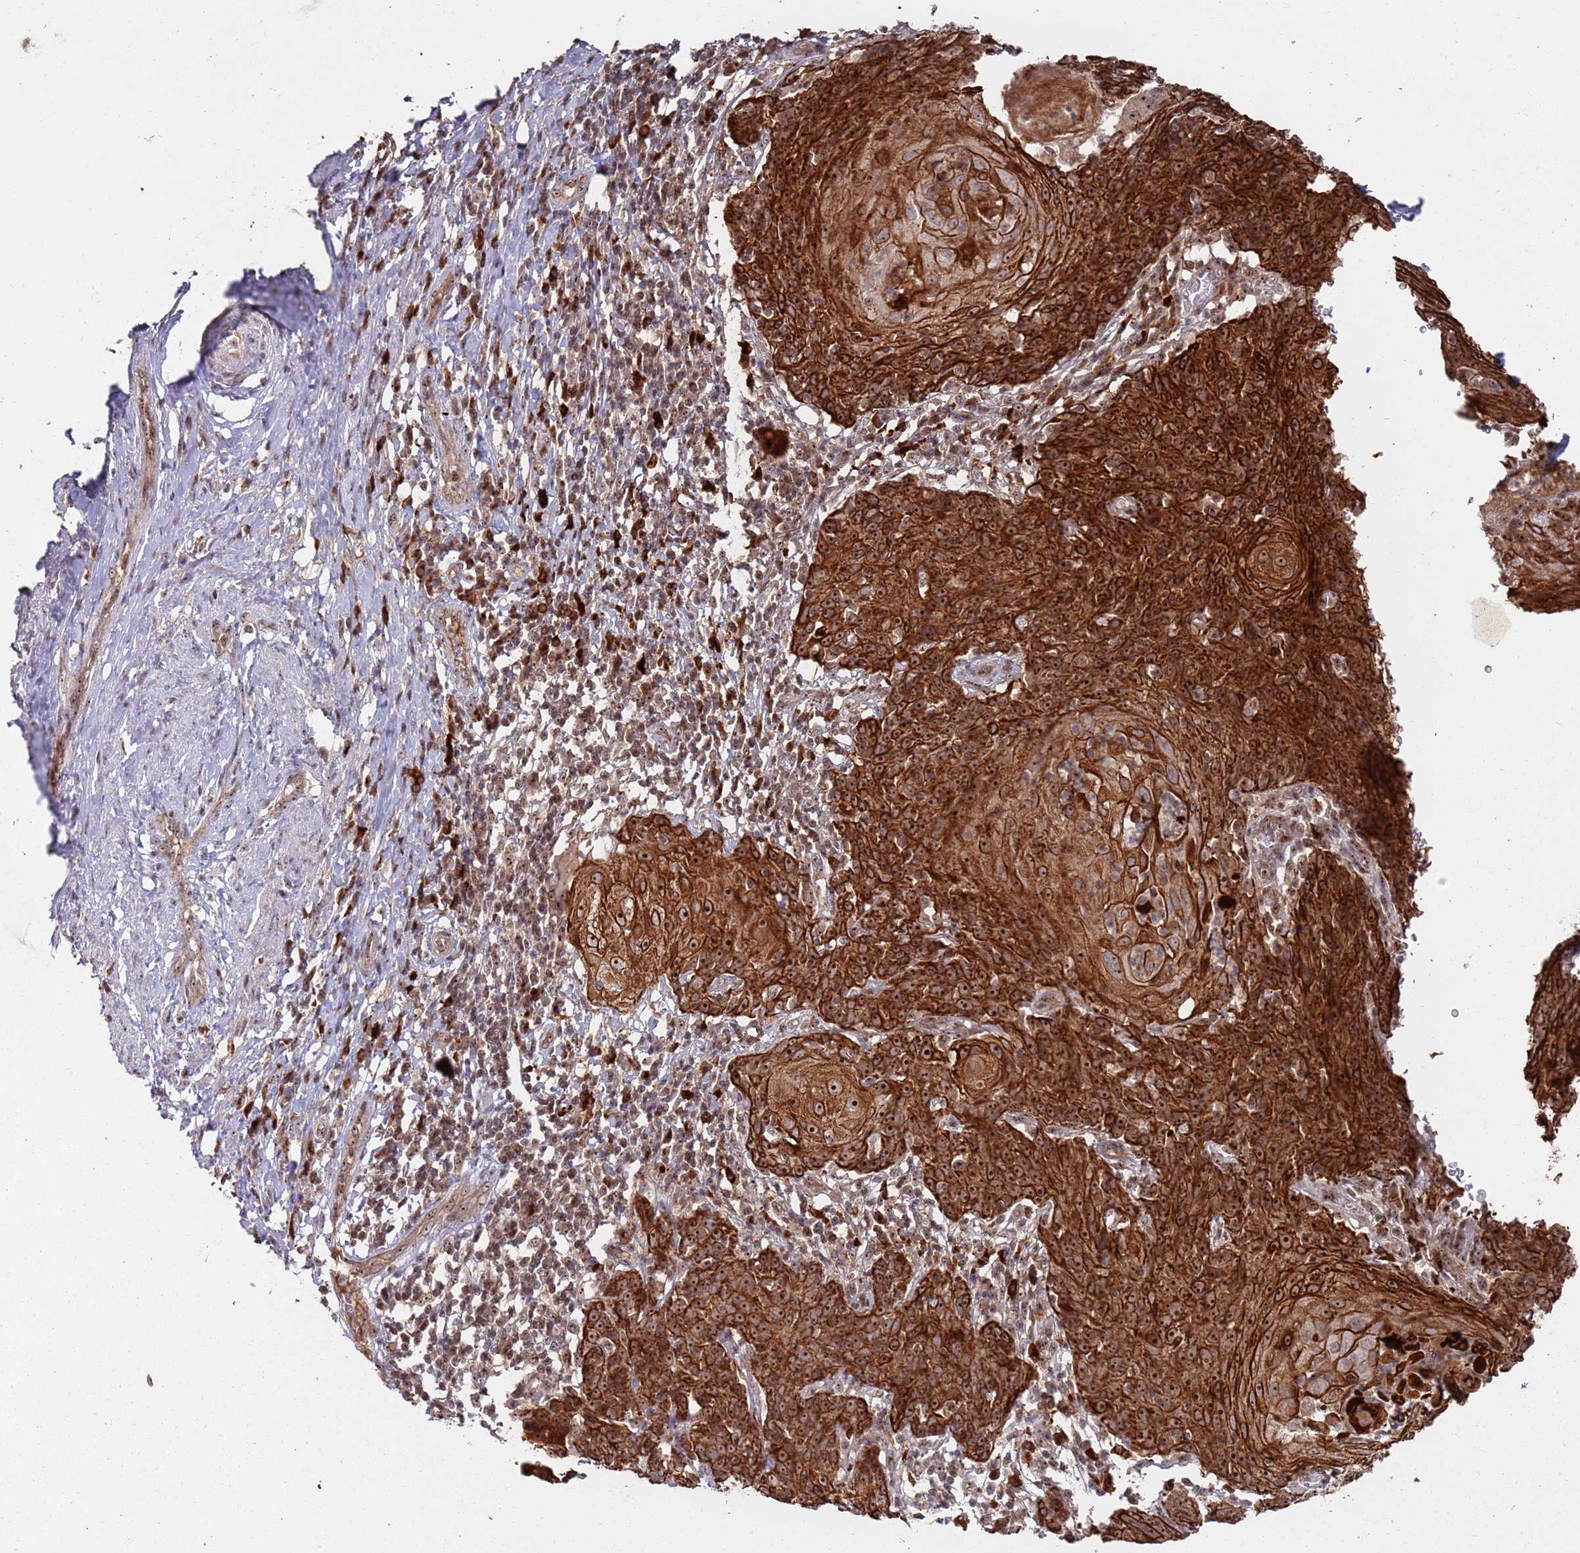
{"staining": {"intensity": "strong", "quantity": ">75%", "location": "cytoplasmic/membranous,nuclear"}, "tissue": "cervical cancer", "cell_type": "Tumor cells", "image_type": "cancer", "snomed": [{"axis": "morphology", "description": "Squamous cell carcinoma, NOS"}, {"axis": "topography", "description": "Cervix"}], "caption": "Brown immunohistochemical staining in human cervical cancer shows strong cytoplasmic/membranous and nuclear staining in approximately >75% of tumor cells.", "gene": "UTP11", "patient": {"sex": "female", "age": 50}}